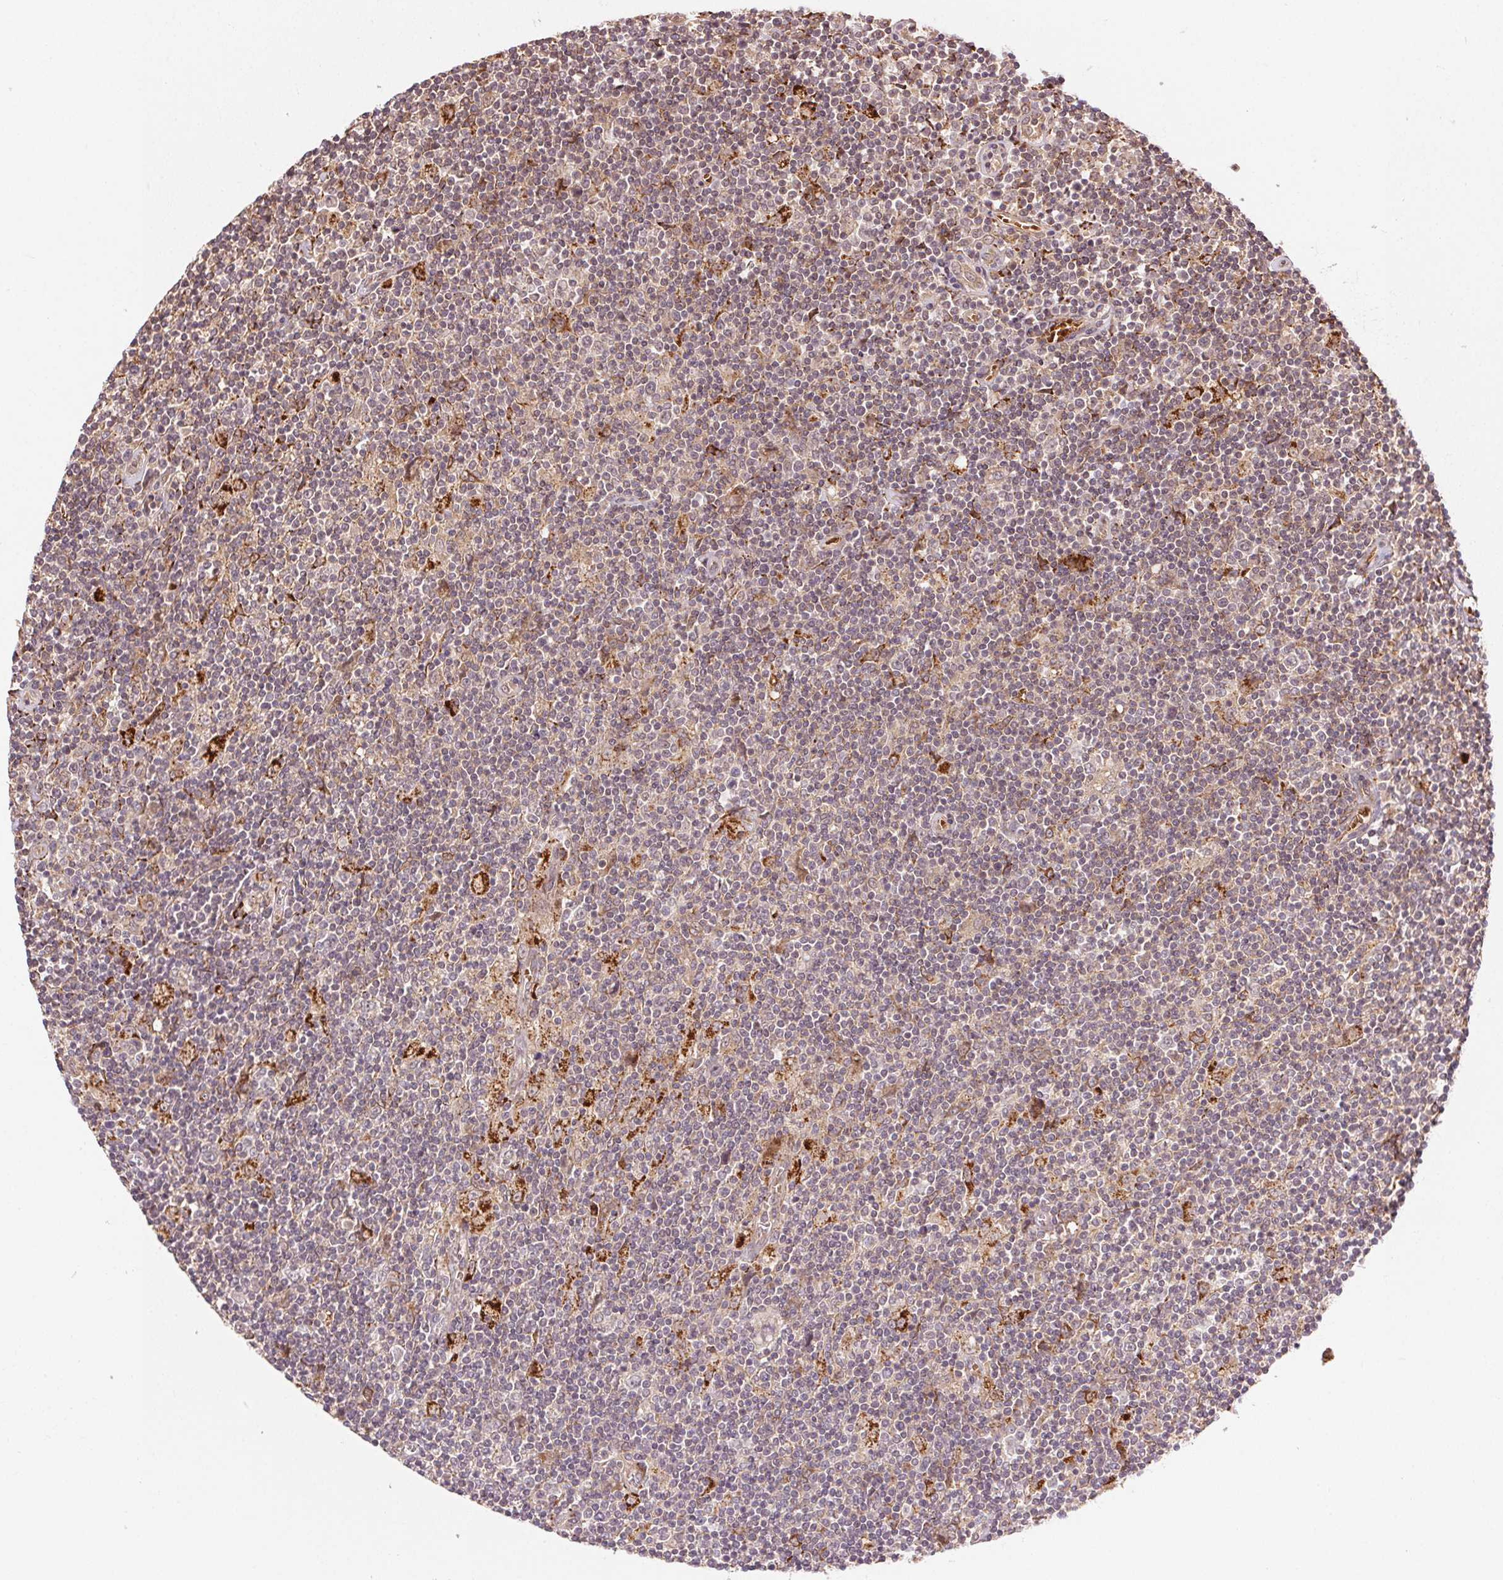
{"staining": {"intensity": "weak", "quantity": "25%-75%", "location": "cytoplasmic/membranous"}, "tissue": "lymphoma", "cell_type": "Tumor cells", "image_type": "cancer", "snomed": [{"axis": "morphology", "description": "Hodgkin's disease, NOS"}, {"axis": "topography", "description": "Lymph node"}], "caption": "Human Hodgkin's disease stained for a protein (brown) displays weak cytoplasmic/membranous positive expression in approximately 25%-75% of tumor cells.", "gene": "KLHL15", "patient": {"sex": "male", "age": 40}}